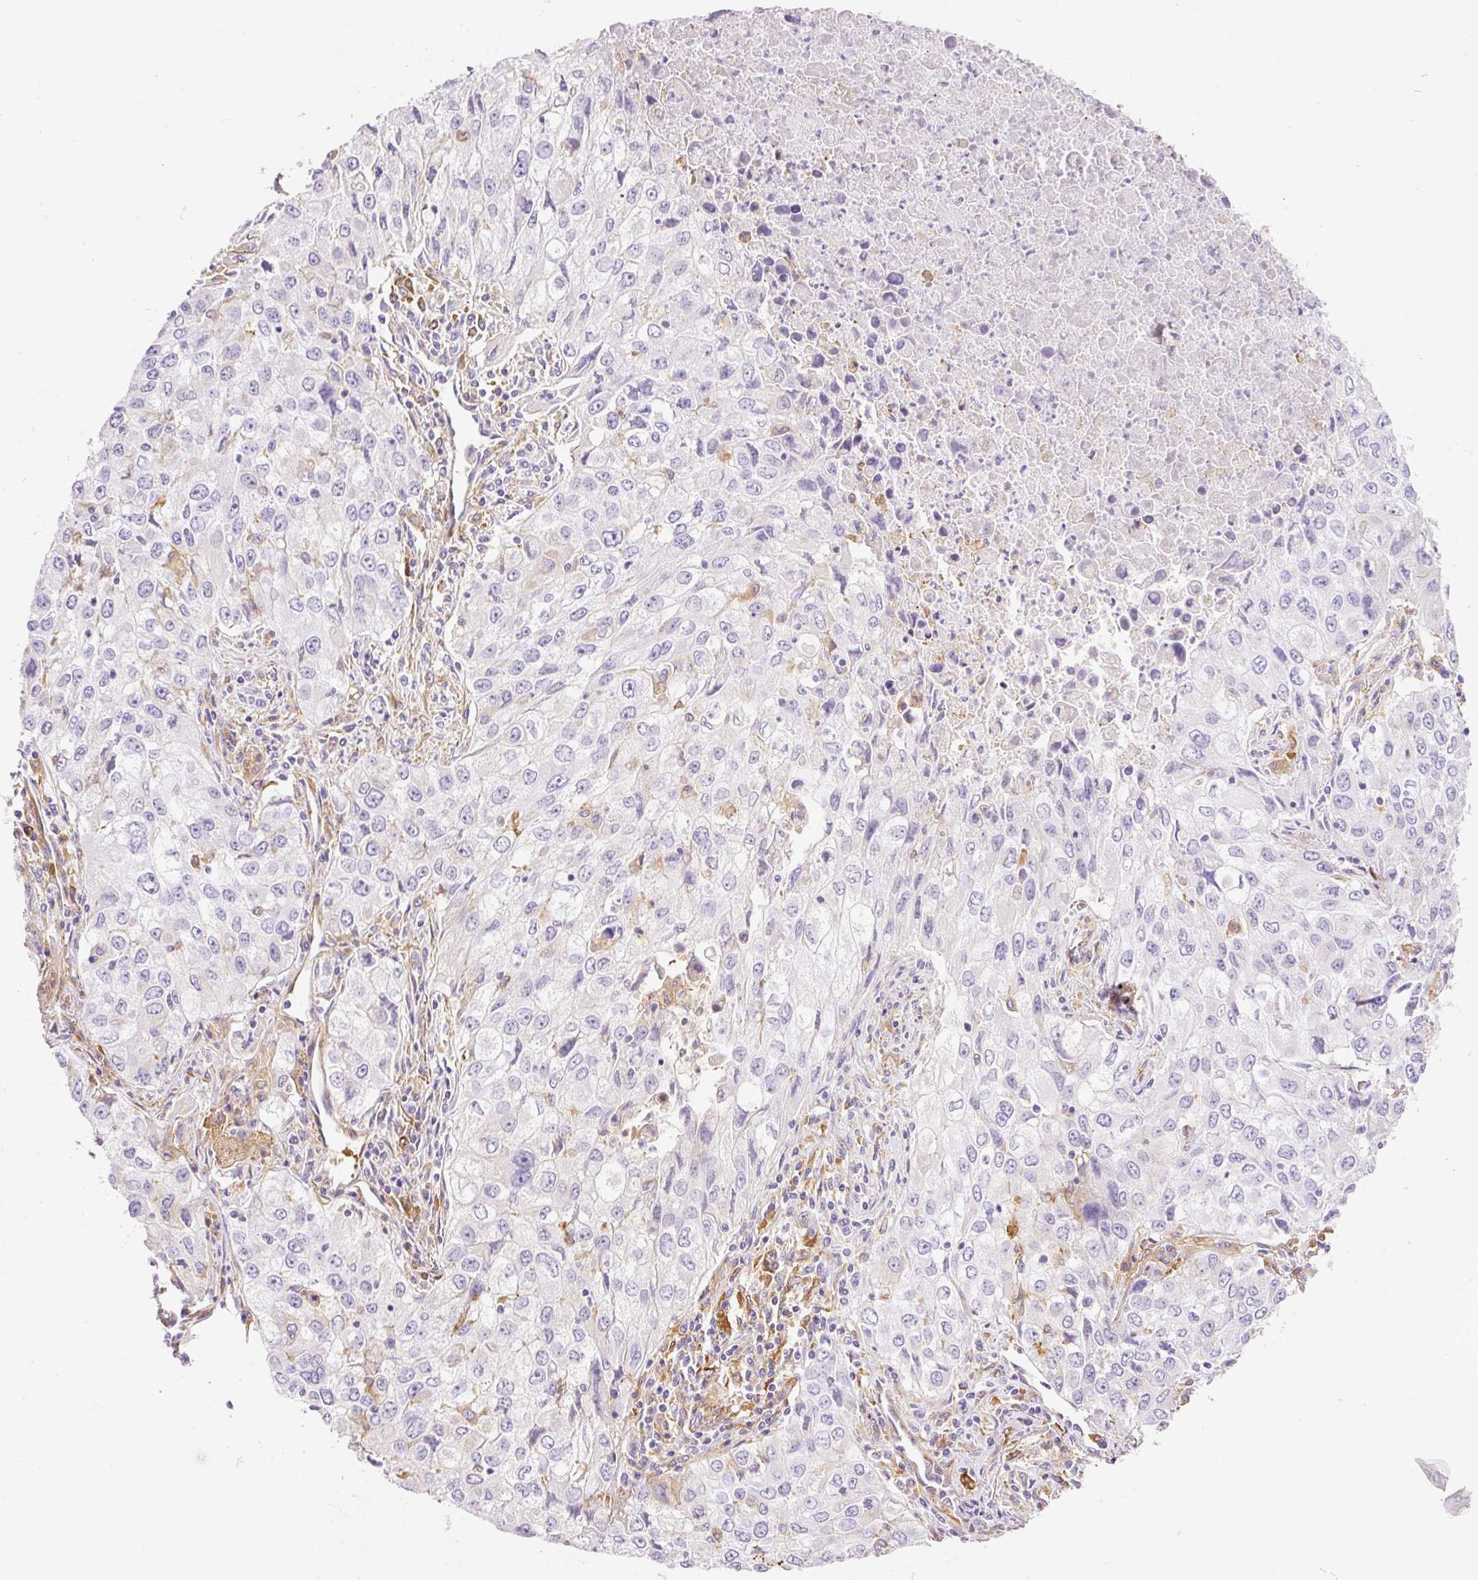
{"staining": {"intensity": "weak", "quantity": "<25%", "location": "cytoplasmic/membranous"}, "tissue": "lung cancer", "cell_type": "Tumor cells", "image_type": "cancer", "snomed": [{"axis": "morphology", "description": "Adenocarcinoma, NOS"}, {"axis": "morphology", "description": "Adenocarcinoma, metastatic, NOS"}, {"axis": "topography", "description": "Lymph node"}, {"axis": "topography", "description": "Lung"}], "caption": "This is an IHC photomicrograph of metastatic adenocarcinoma (lung). There is no positivity in tumor cells.", "gene": "IL10RB", "patient": {"sex": "female", "age": 42}}